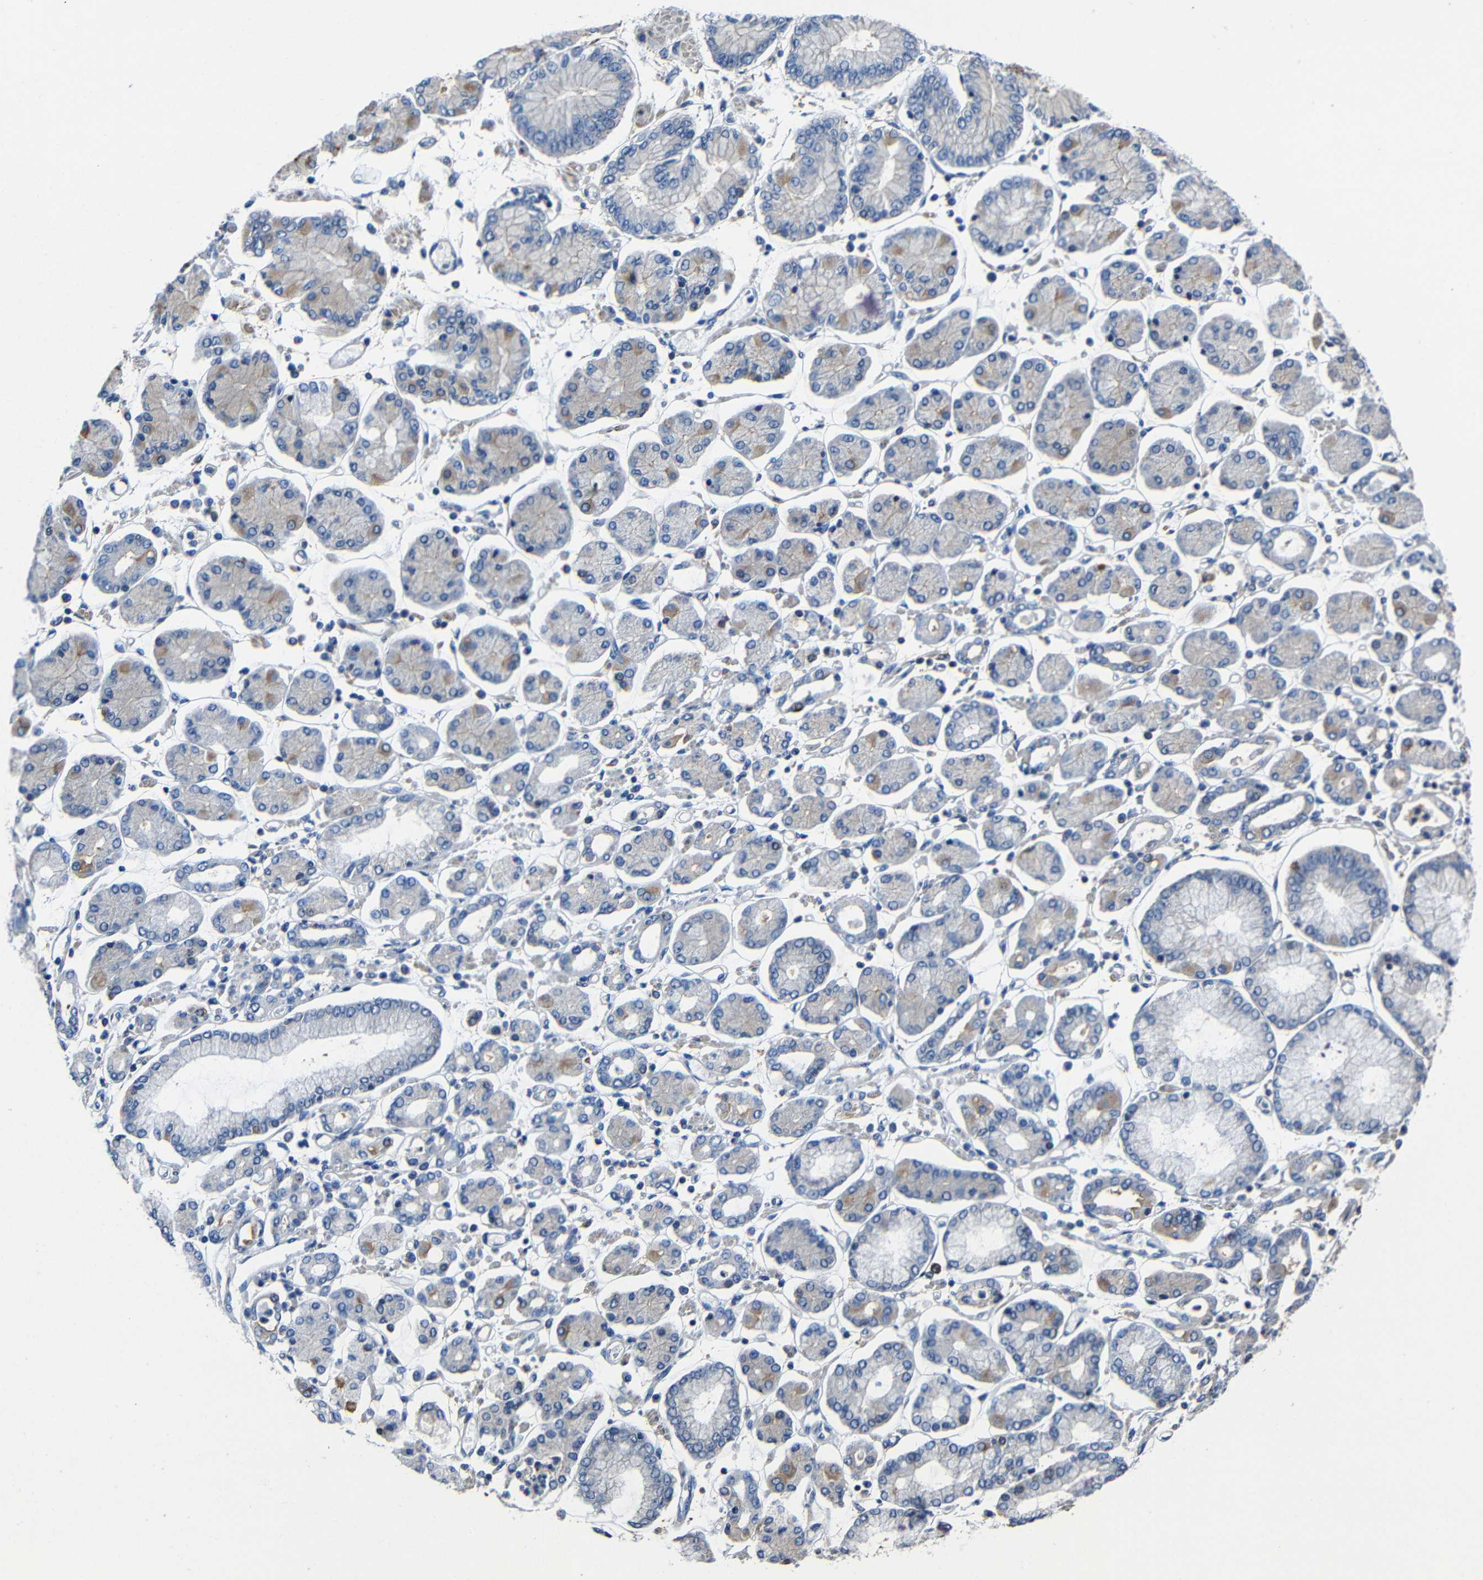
{"staining": {"intensity": "moderate", "quantity": "<25%", "location": "cytoplasmic/membranous"}, "tissue": "stomach cancer", "cell_type": "Tumor cells", "image_type": "cancer", "snomed": [{"axis": "morphology", "description": "Adenocarcinoma, NOS"}, {"axis": "topography", "description": "Stomach"}], "caption": "Brown immunohistochemical staining in stomach cancer (adenocarcinoma) shows moderate cytoplasmic/membranous expression in approximately <25% of tumor cells. The protein of interest is stained brown, and the nuclei are stained in blue (DAB IHC with brightfield microscopy, high magnification).", "gene": "GDI1", "patient": {"sex": "male", "age": 76}}